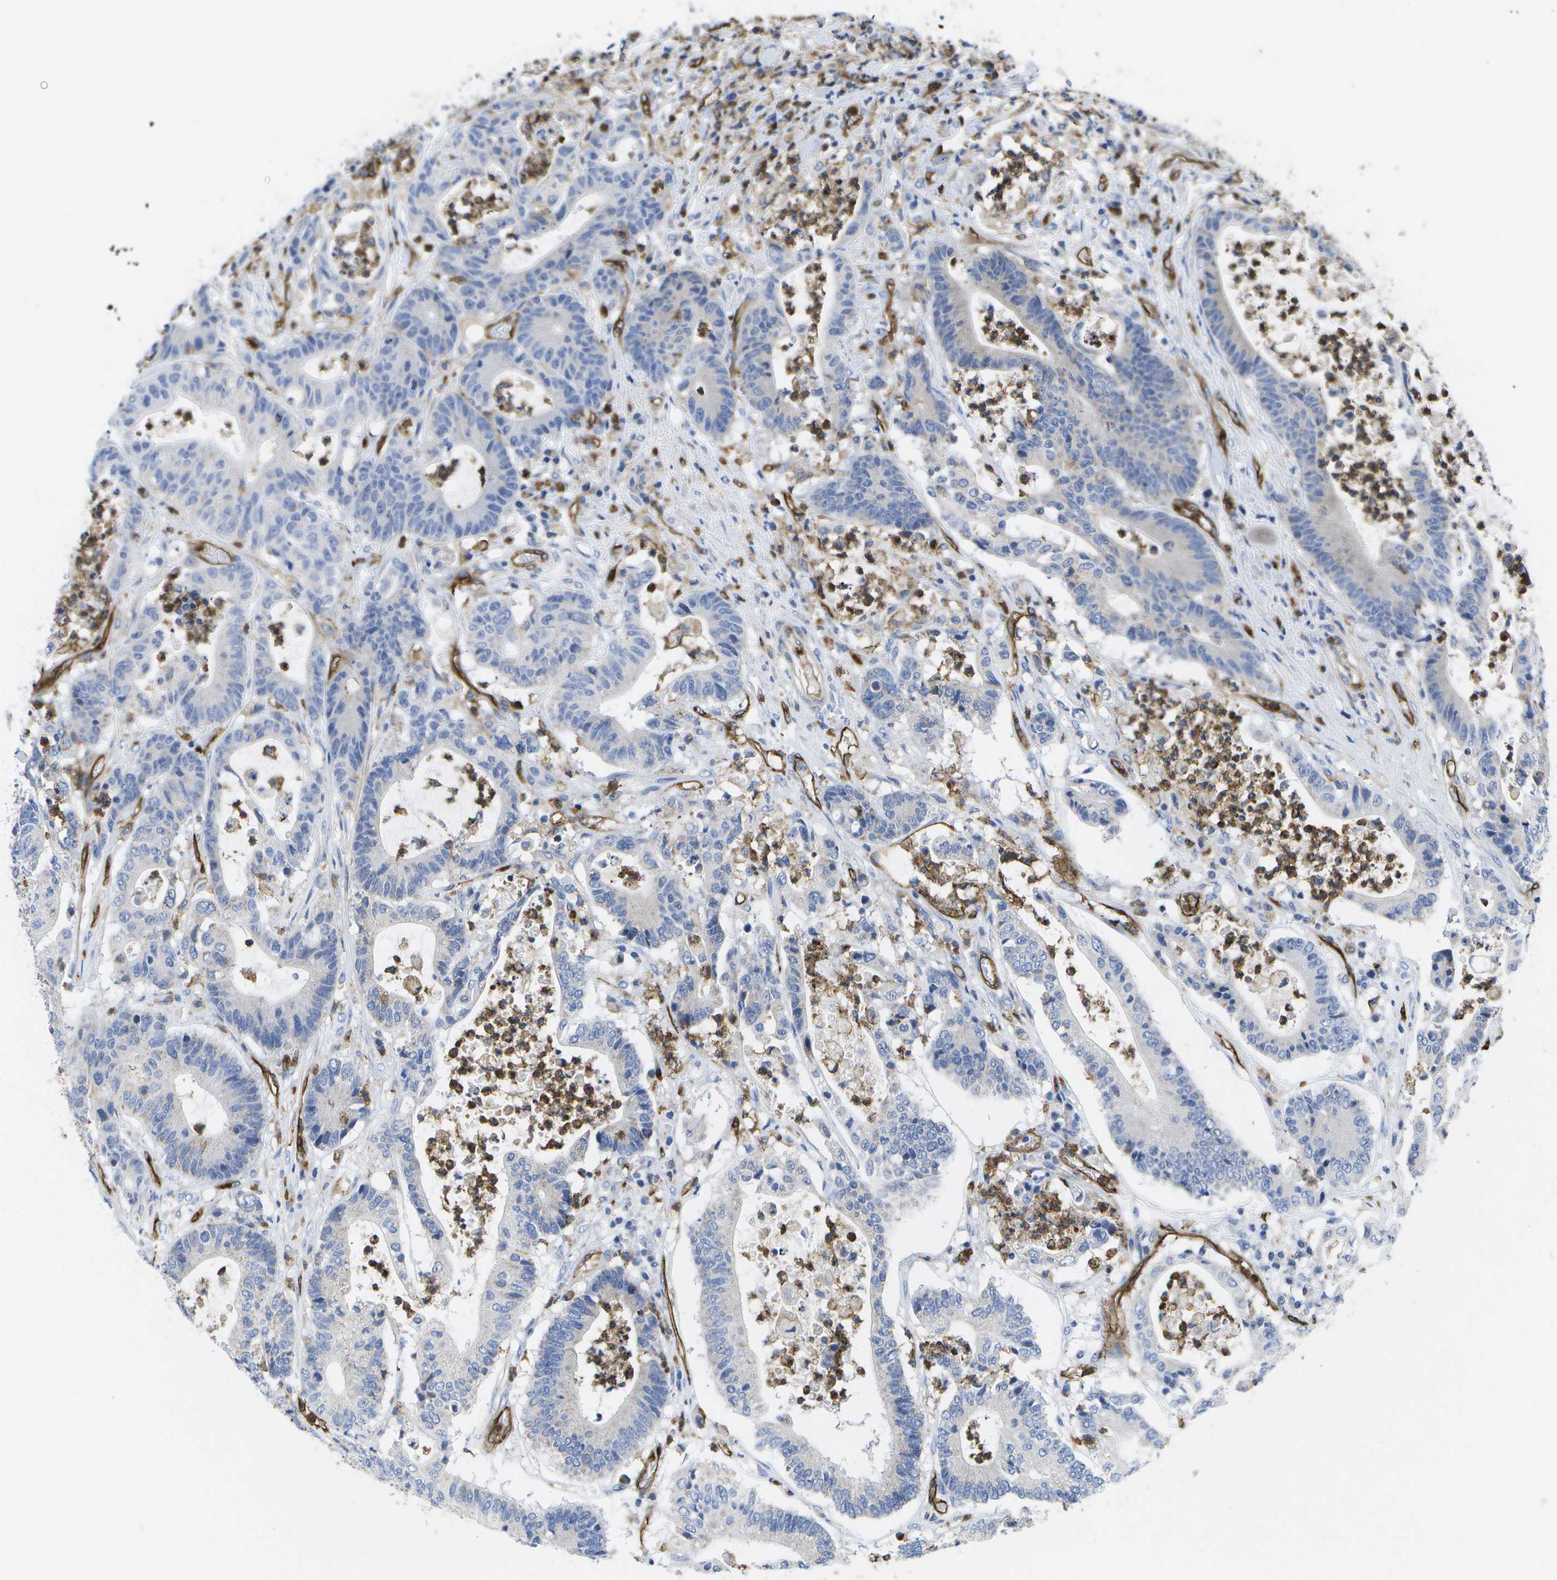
{"staining": {"intensity": "negative", "quantity": "none", "location": "none"}, "tissue": "colorectal cancer", "cell_type": "Tumor cells", "image_type": "cancer", "snomed": [{"axis": "morphology", "description": "Adenocarcinoma, NOS"}, {"axis": "topography", "description": "Colon"}], "caption": "IHC of human colorectal cancer (adenocarcinoma) displays no staining in tumor cells.", "gene": "DYSF", "patient": {"sex": "female", "age": 84}}